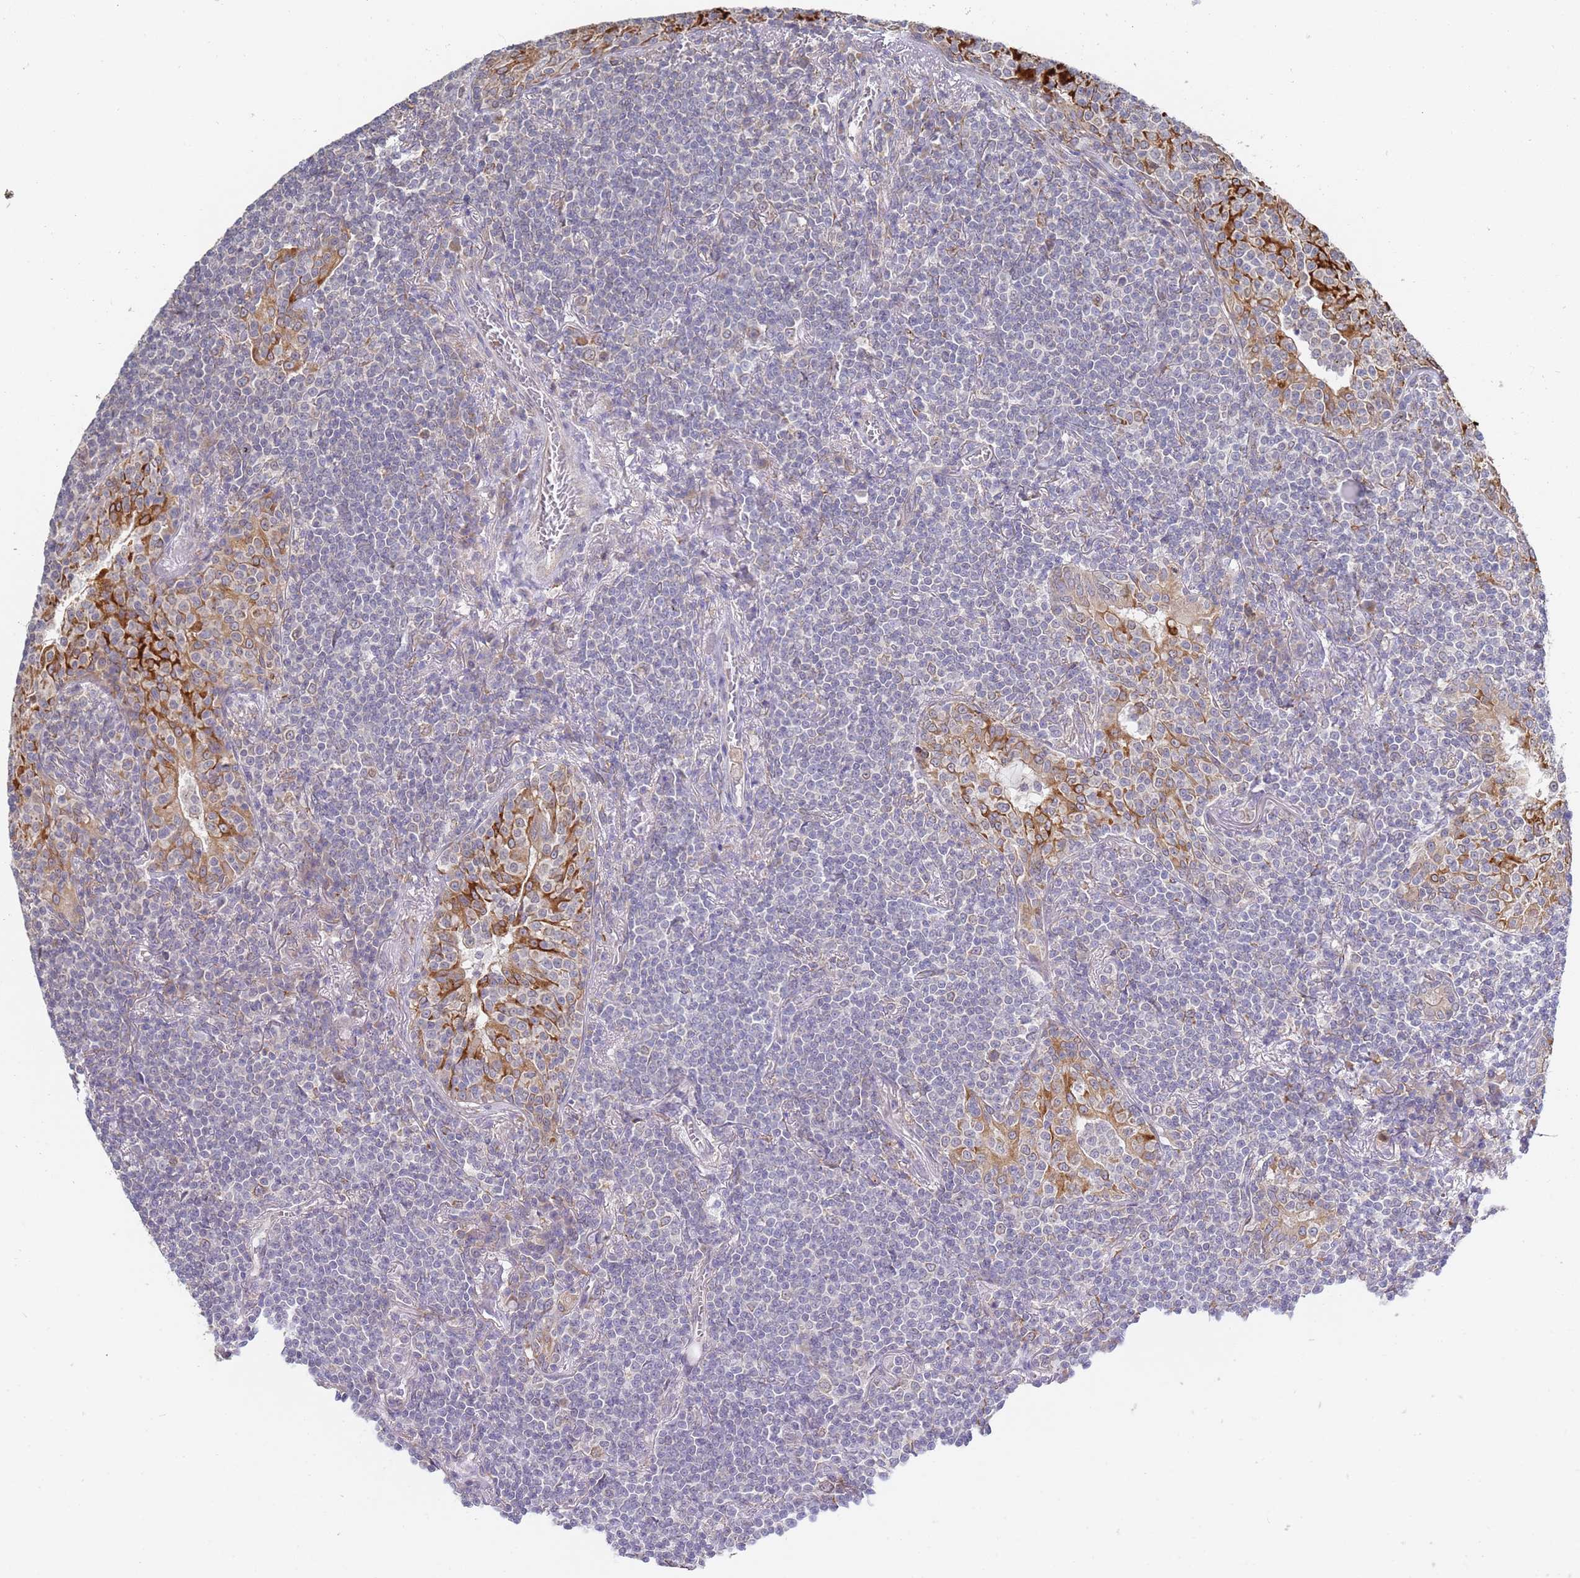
{"staining": {"intensity": "negative", "quantity": "none", "location": "none"}, "tissue": "lymphoma", "cell_type": "Tumor cells", "image_type": "cancer", "snomed": [{"axis": "morphology", "description": "Malignant lymphoma, non-Hodgkin's type, Low grade"}, {"axis": "topography", "description": "Lung"}], "caption": "Tumor cells are negative for protein expression in human malignant lymphoma, non-Hodgkin's type (low-grade).", "gene": "VRK2", "patient": {"sex": "female", "age": 71}}